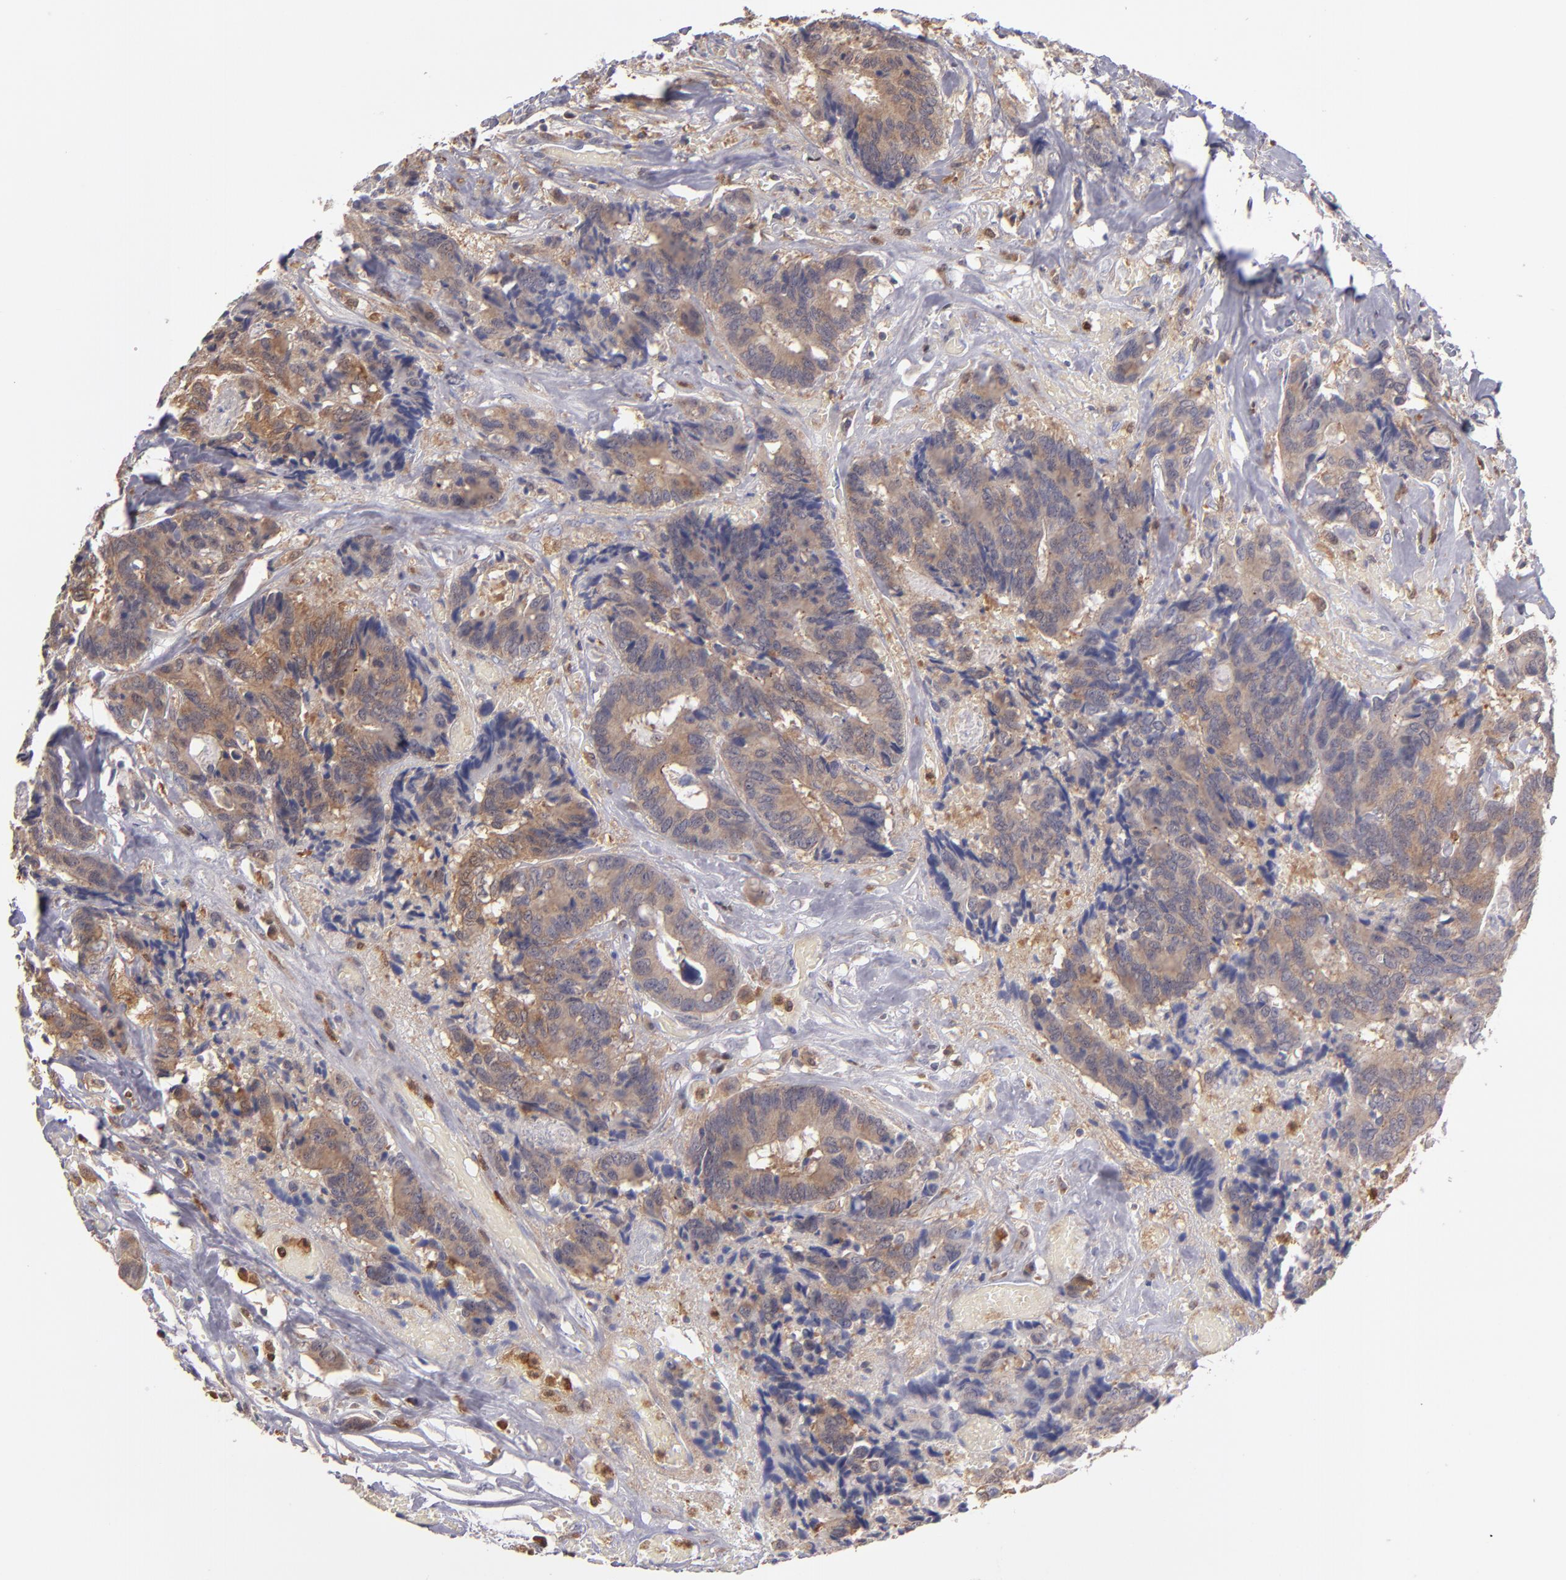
{"staining": {"intensity": "moderate", "quantity": ">75%", "location": "cytoplasmic/membranous"}, "tissue": "colorectal cancer", "cell_type": "Tumor cells", "image_type": "cancer", "snomed": [{"axis": "morphology", "description": "Adenocarcinoma, NOS"}, {"axis": "topography", "description": "Rectum"}], "caption": "IHC (DAB) staining of human colorectal cancer (adenocarcinoma) shows moderate cytoplasmic/membranous protein positivity in approximately >75% of tumor cells.", "gene": "PRKCD", "patient": {"sex": "male", "age": 55}}